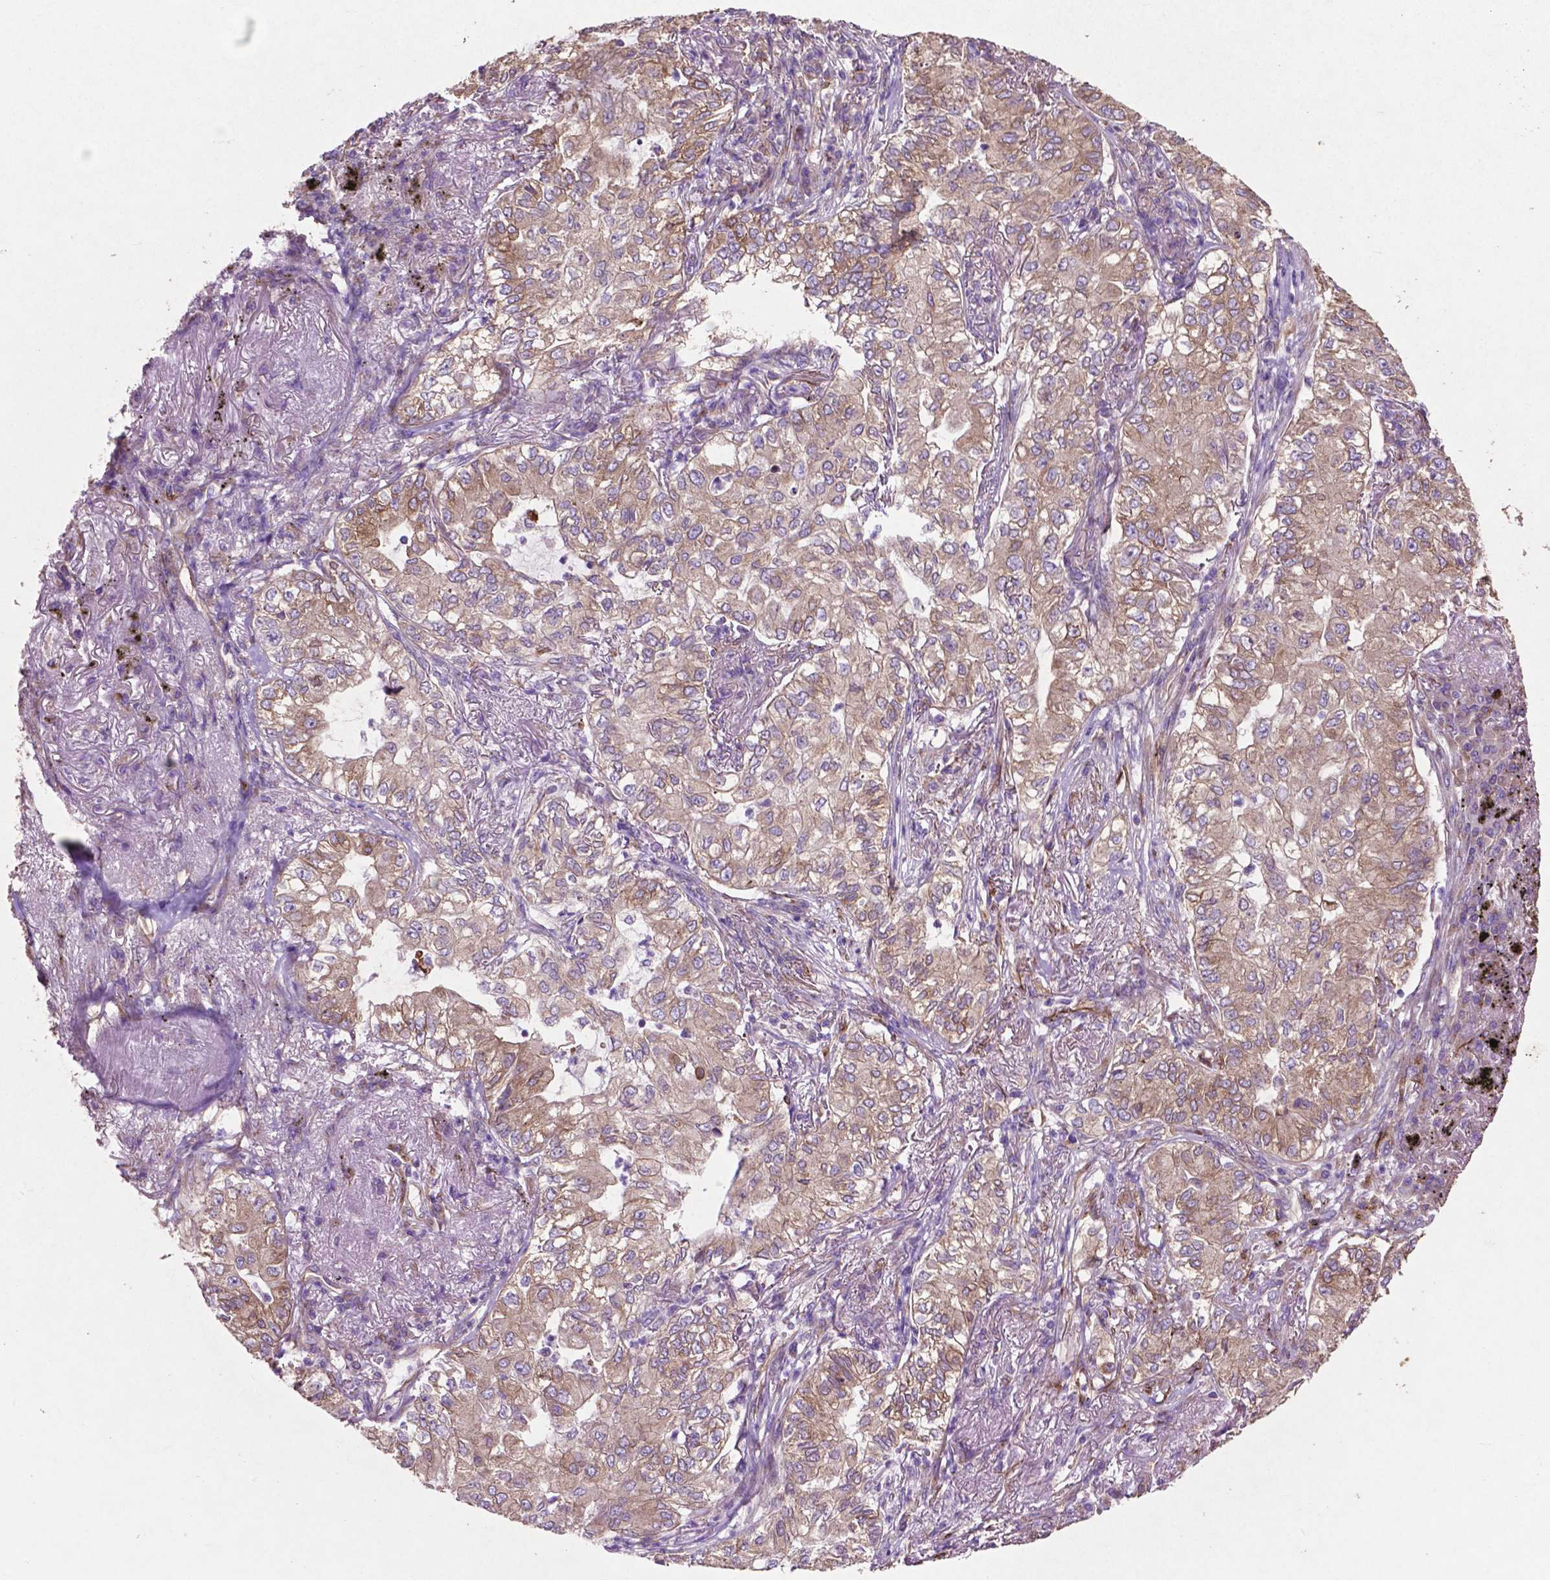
{"staining": {"intensity": "moderate", "quantity": "<25%", "location": "cytoplasmic/membranous"}, "tissue": "lung cancer", "cell_type": "Tumor cells", "image_type": "cancer", "snomed": [{"axis": "morphology", "description": "Adenocarcinoma, NOS"}, {"axis": "topography", "description": "Lung"}], "caption": "The photomicrograph displays staining of lung cancer, revealing moderate cytoplasmic/membranous protein staining (brown color) within tumor cells.", "gene": "MBTPS1", "patient": {"sex": "female", "age": 73}}